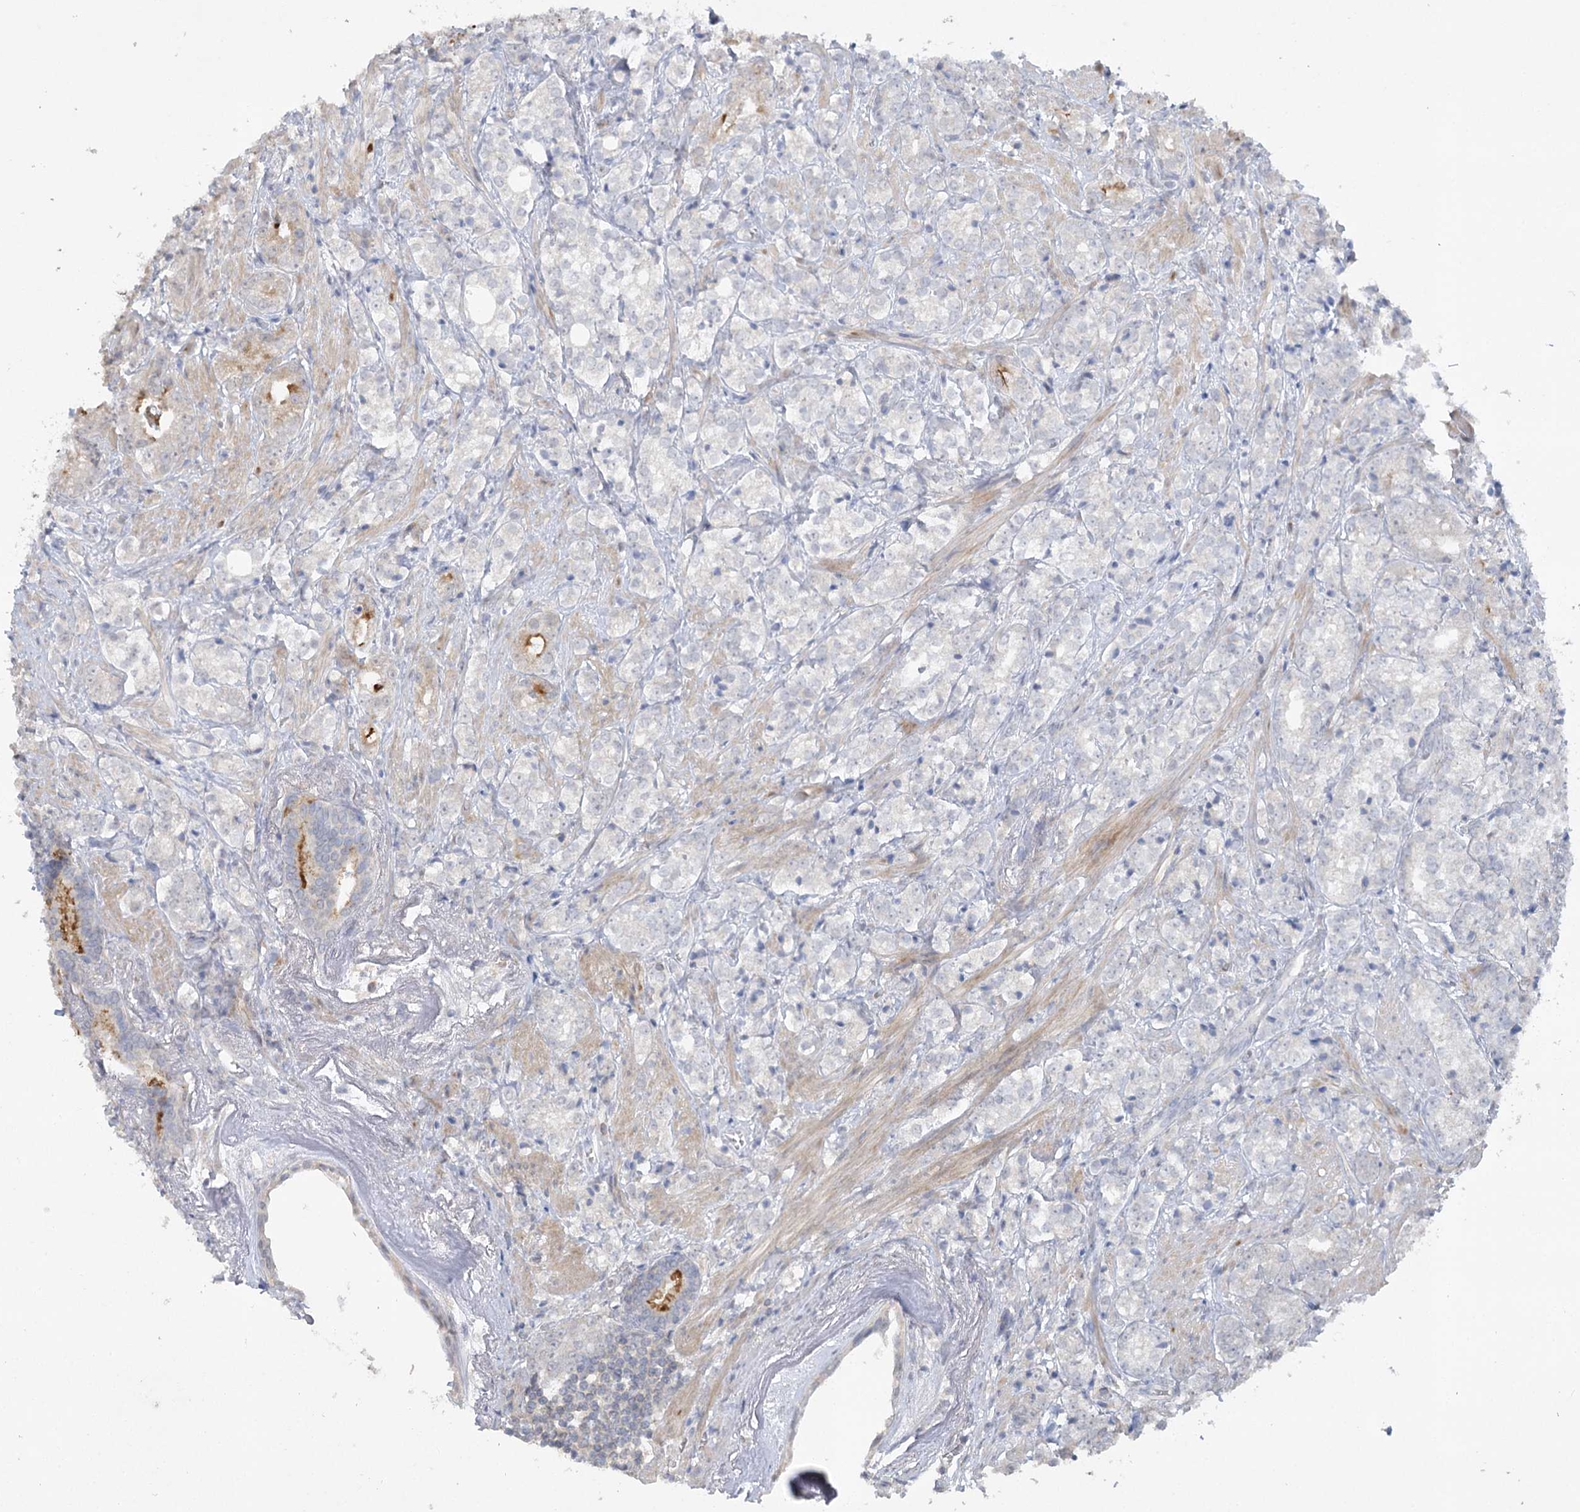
{"staining": {"intensity": "negative", "quantity": "none", "location": "none"}, "tissue": "prostate cancer", "cell_type": "Tumor cells", "image_type": "cancer", "snomed": [{"axis": "morphology", "description": "Adenocarcinoma, High grade"}, {"axis": "topography", "description": "Prostate"}], "caption": "IHC micrograph of human prostate cancer (high-grade adenocarcinoma) stained for a protein (brown), which reveals no positivity in tumor cells.", "gene": "TRAF3IP1", "patient": {"sex": "male", "age": 69}}